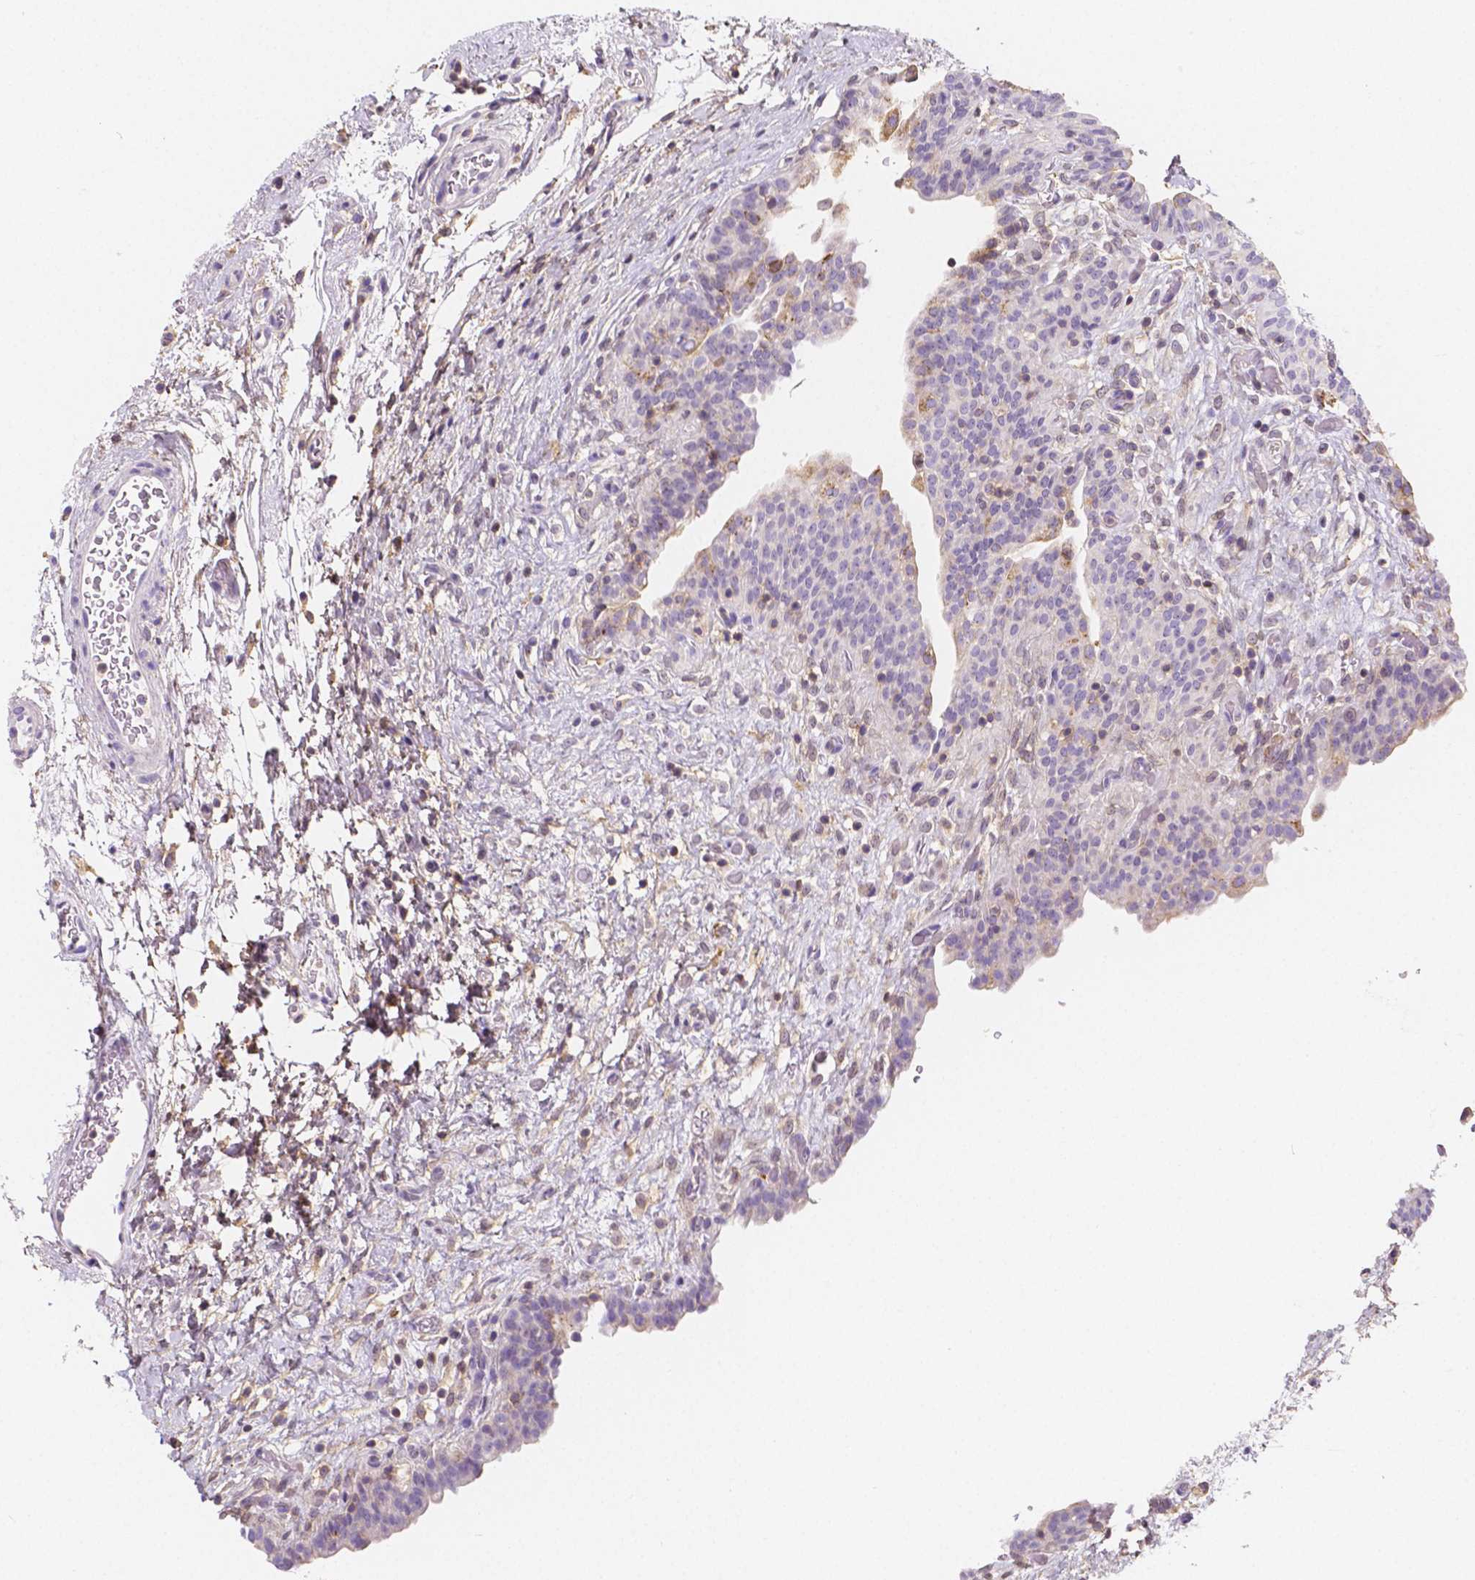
{"staining": {"intensity": "weak", "quantity": "<25%", "location": "cytoplasmic/membranous"}, "tissue": "urinary bladder", "cell_type": "Urothelial cells", "image_type": "normal", "snomed": [{"axis": "morphology", "description": "Normal tissue, NOS"}, {"axis": "topography", "description": "Urinary bladder"}], "caption": "Immunohistochemical staining of unremarkable human urinary bladder displays no significant positivity in urothelial cells.", "gene": "GABRD", "patient": {"sex": "male", "age": 69}}